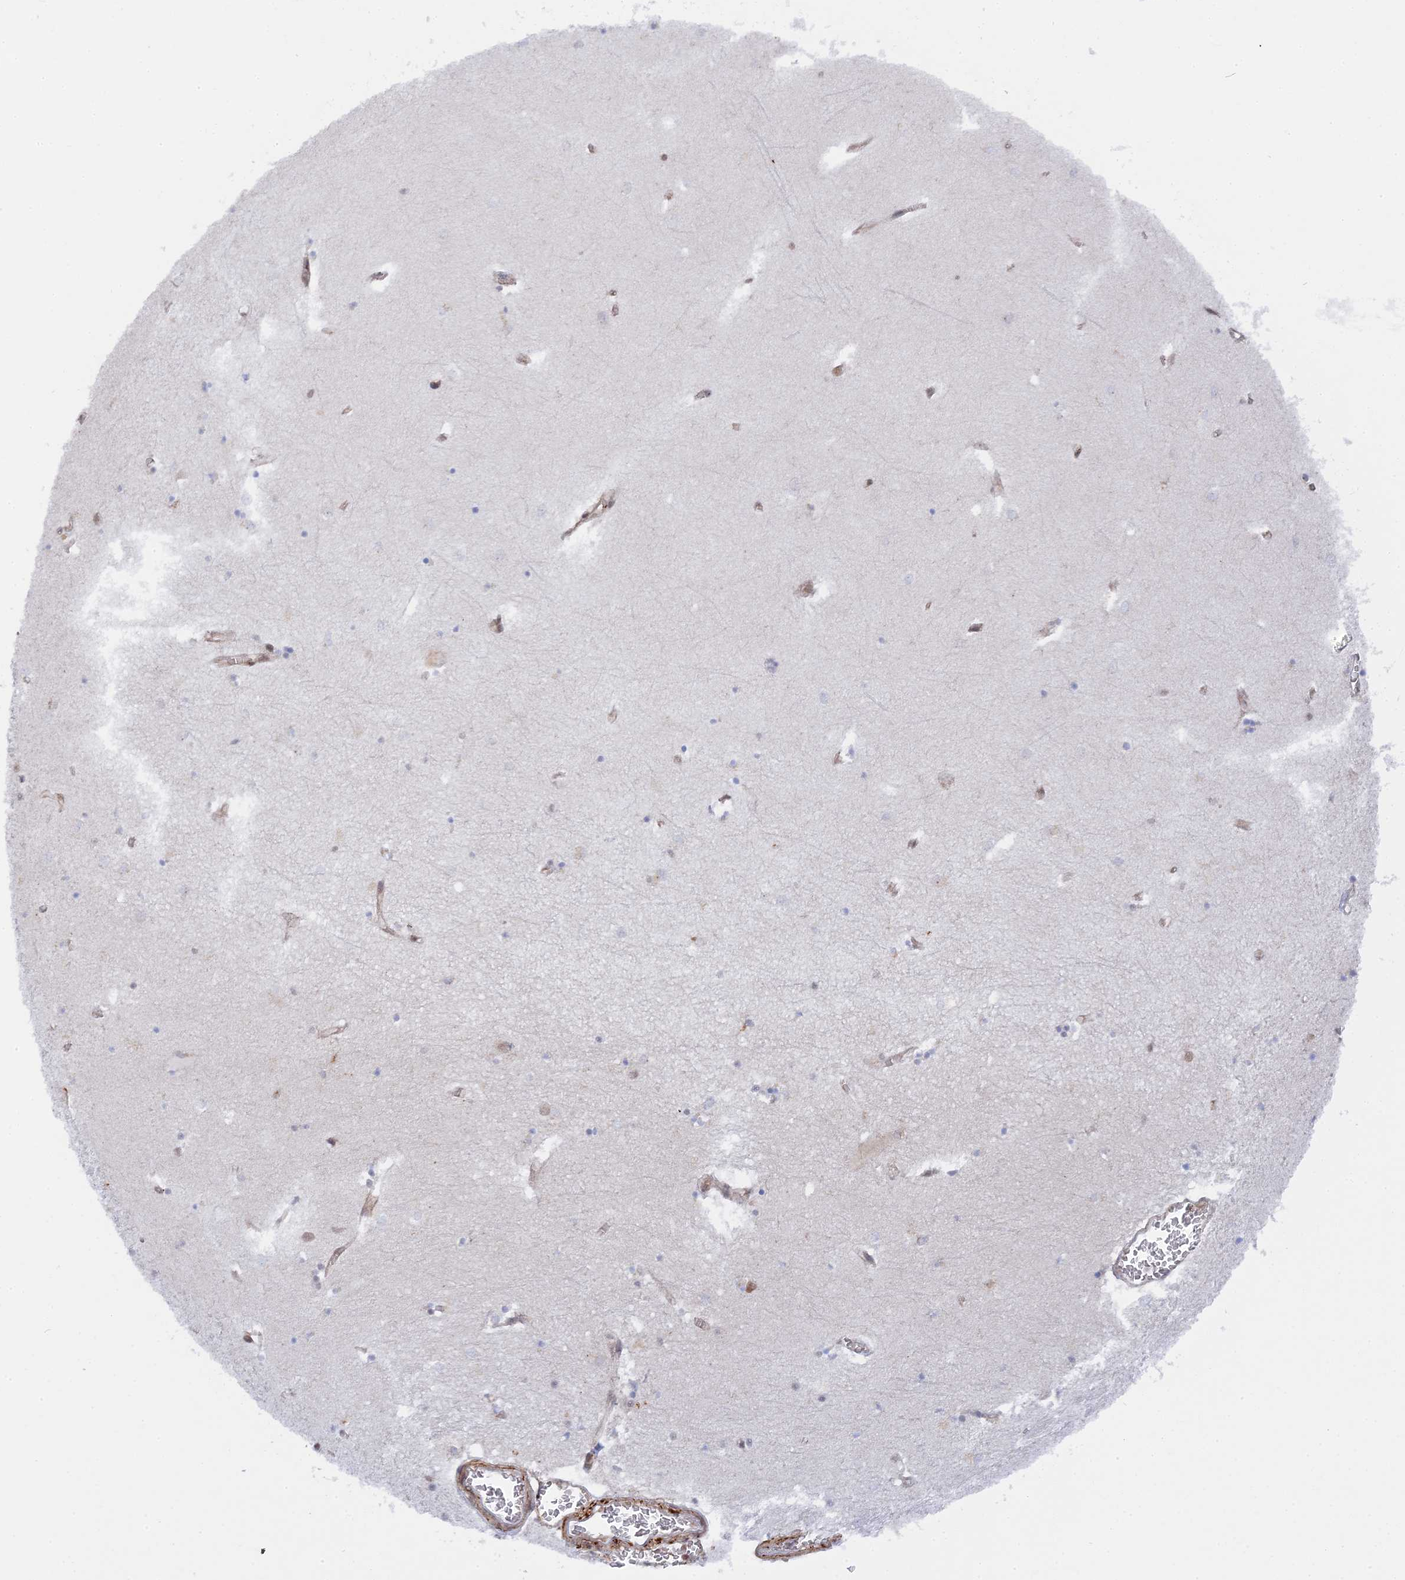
{"staining": {"intensity": "weak", "quantity": "<25%", "location": "nuclear"}, "tissue": "hippocampus", "cell_type": "Glial cells", "image_type": "normal", "snomed": [{"axis": "morphology", "description": "Normal tissue, NOS"}, {"axis": "topography", "description": "Hippocampus"}], "caption": "High power microscopy image of an immunohistochemistry (IHC) photomicrograph of benign hippocampus, revealing no significant staining in glial cells. (DAB (3,3'-diaminobenzidine) IHC with hematoxylin counter stain).", "gene": "CCDC85A", "patient": {"sex": "female", "age": 64}}